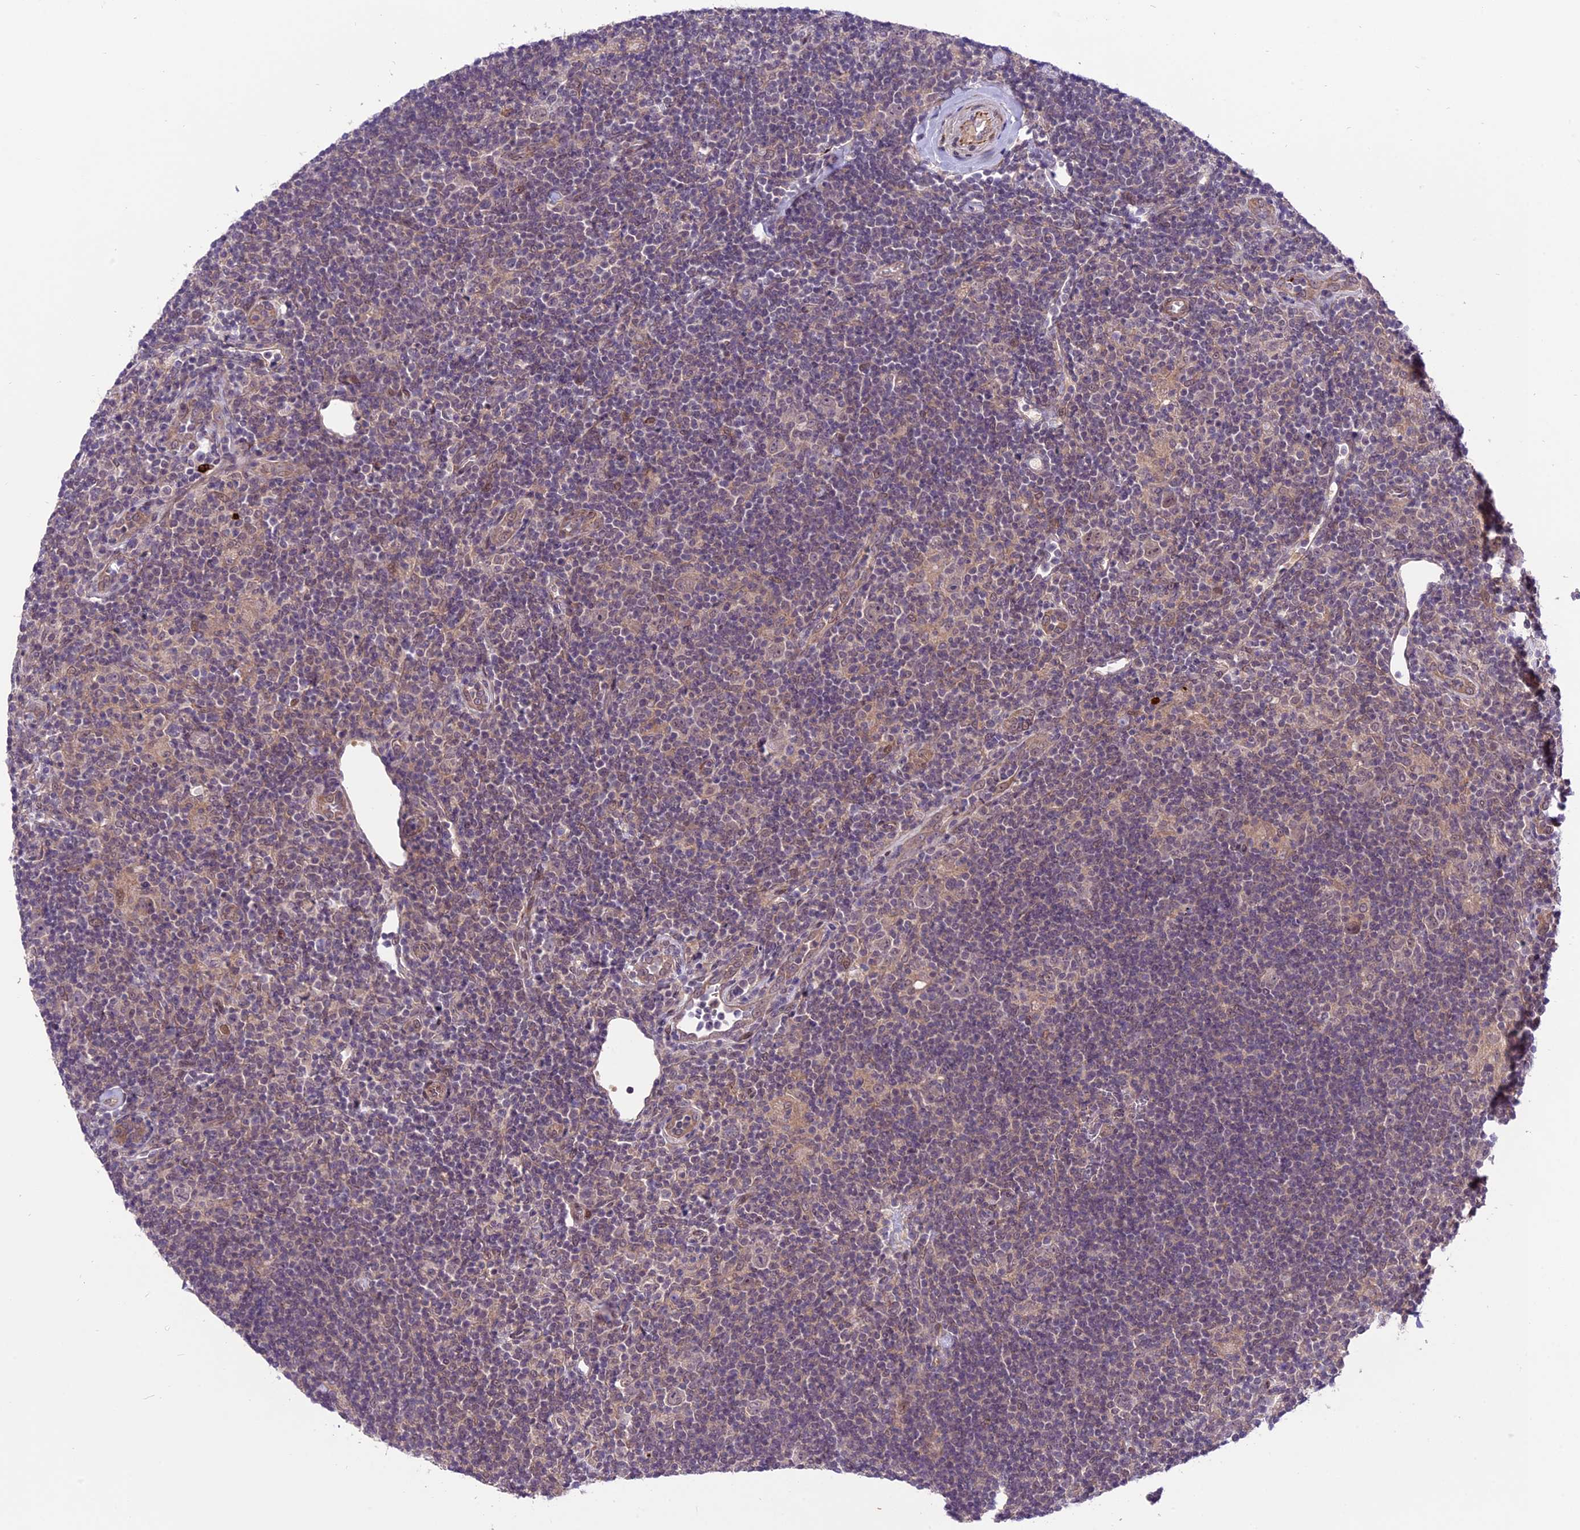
{"staining": {"intensity": "weak", "quantity": "25%-75%", "location": "nuclear"}, "tissue": "lymphoma", "cell_type": "Tumor cells", "image_type": "cancer", "snomed": [{"axis": "morphology", "description": "Hodgkin's disease, NOS"}, {"axis": "topography", "description": "Lymph node"}], "caption": "Protein staining shows weak nuclear positivity in approximately 25%-75% of tumor cells in lymphoma.", "gene": "SPRED1", "patient": {"sex": "female", "age": 57}}